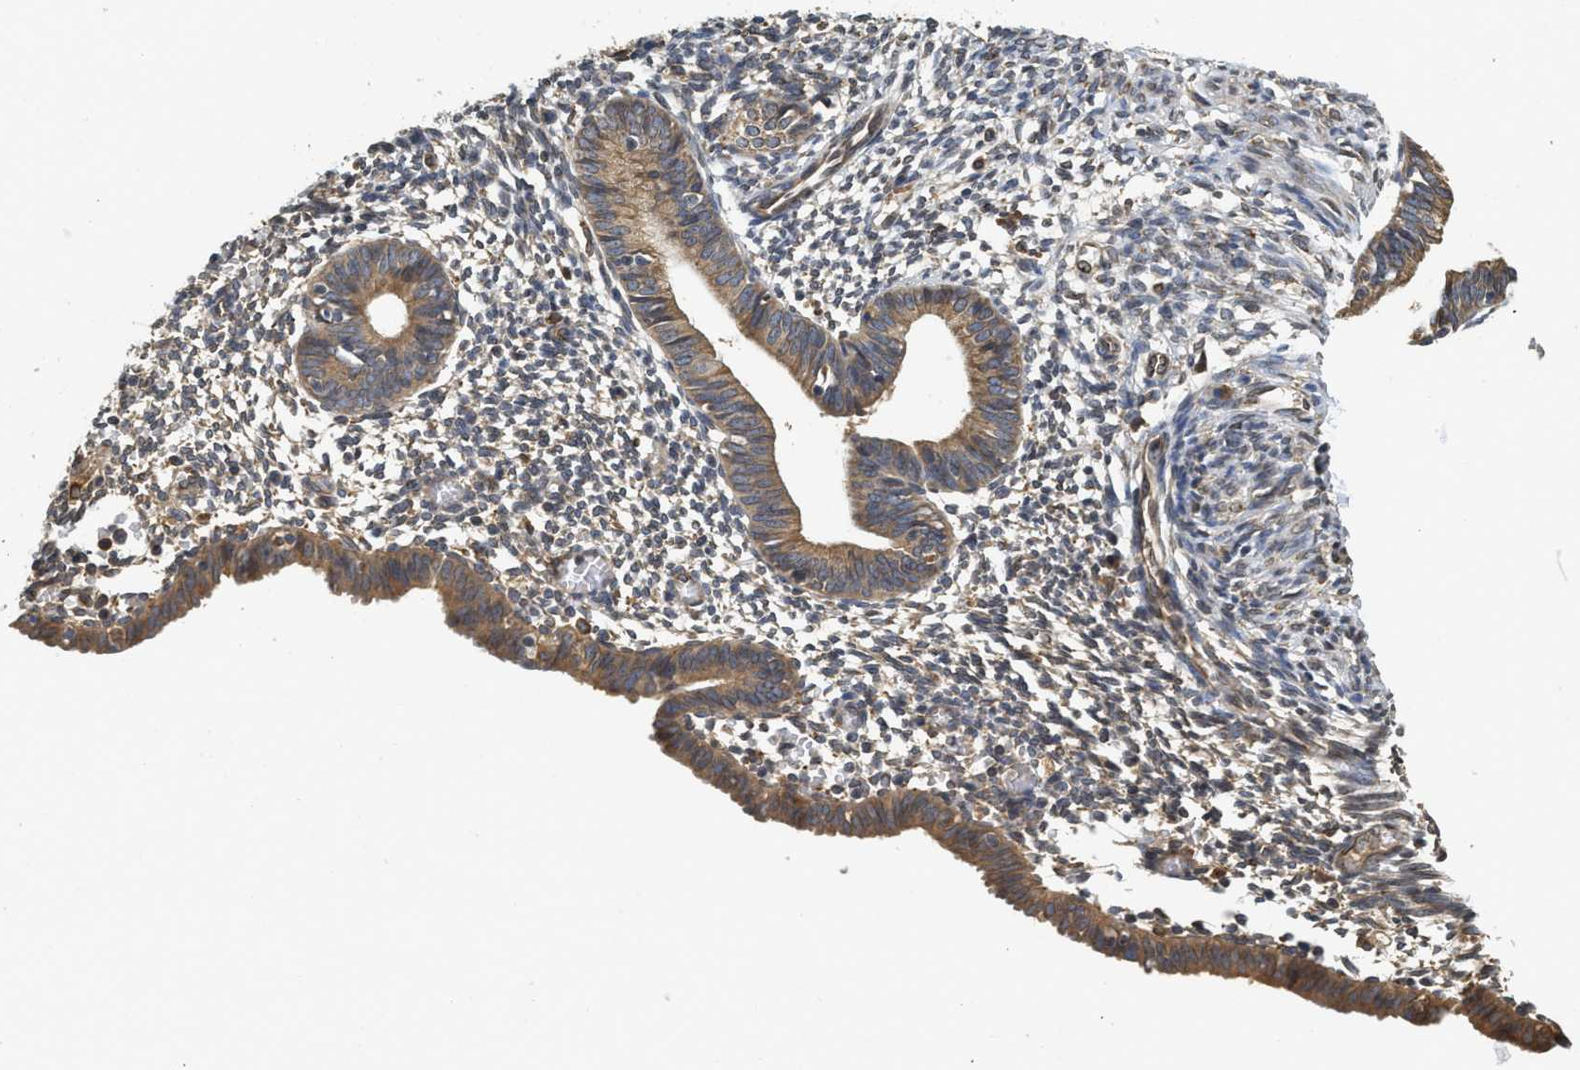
{"staining": {"intensity": "moderate", "quantity": "<25%", "location": "cytoplasmic/membranous"}, "tissue": "endometrium", "cell_type": "Cells in endometrial stroma", "image_type": "normal", "snomed": [{"axis": "morphology", "description": "Normal tissue, NOS"}, {"axis": "morphology", "description": "Atrophy, NOS"}, {"axis": "topography", "description": "Uterus"}, {"axis": "topography", "description": "Endometrium"}], "caption": "DAB (3,3'-diaminobenzidine) immunohistochemical staining of benign endometrium reveals moderate cytoplasmic/membranous protein expression in approximately <25% of cells in endometrial stroma.", "gene": "BCAP31", "patient": {"sex": "female", "age": 68}}